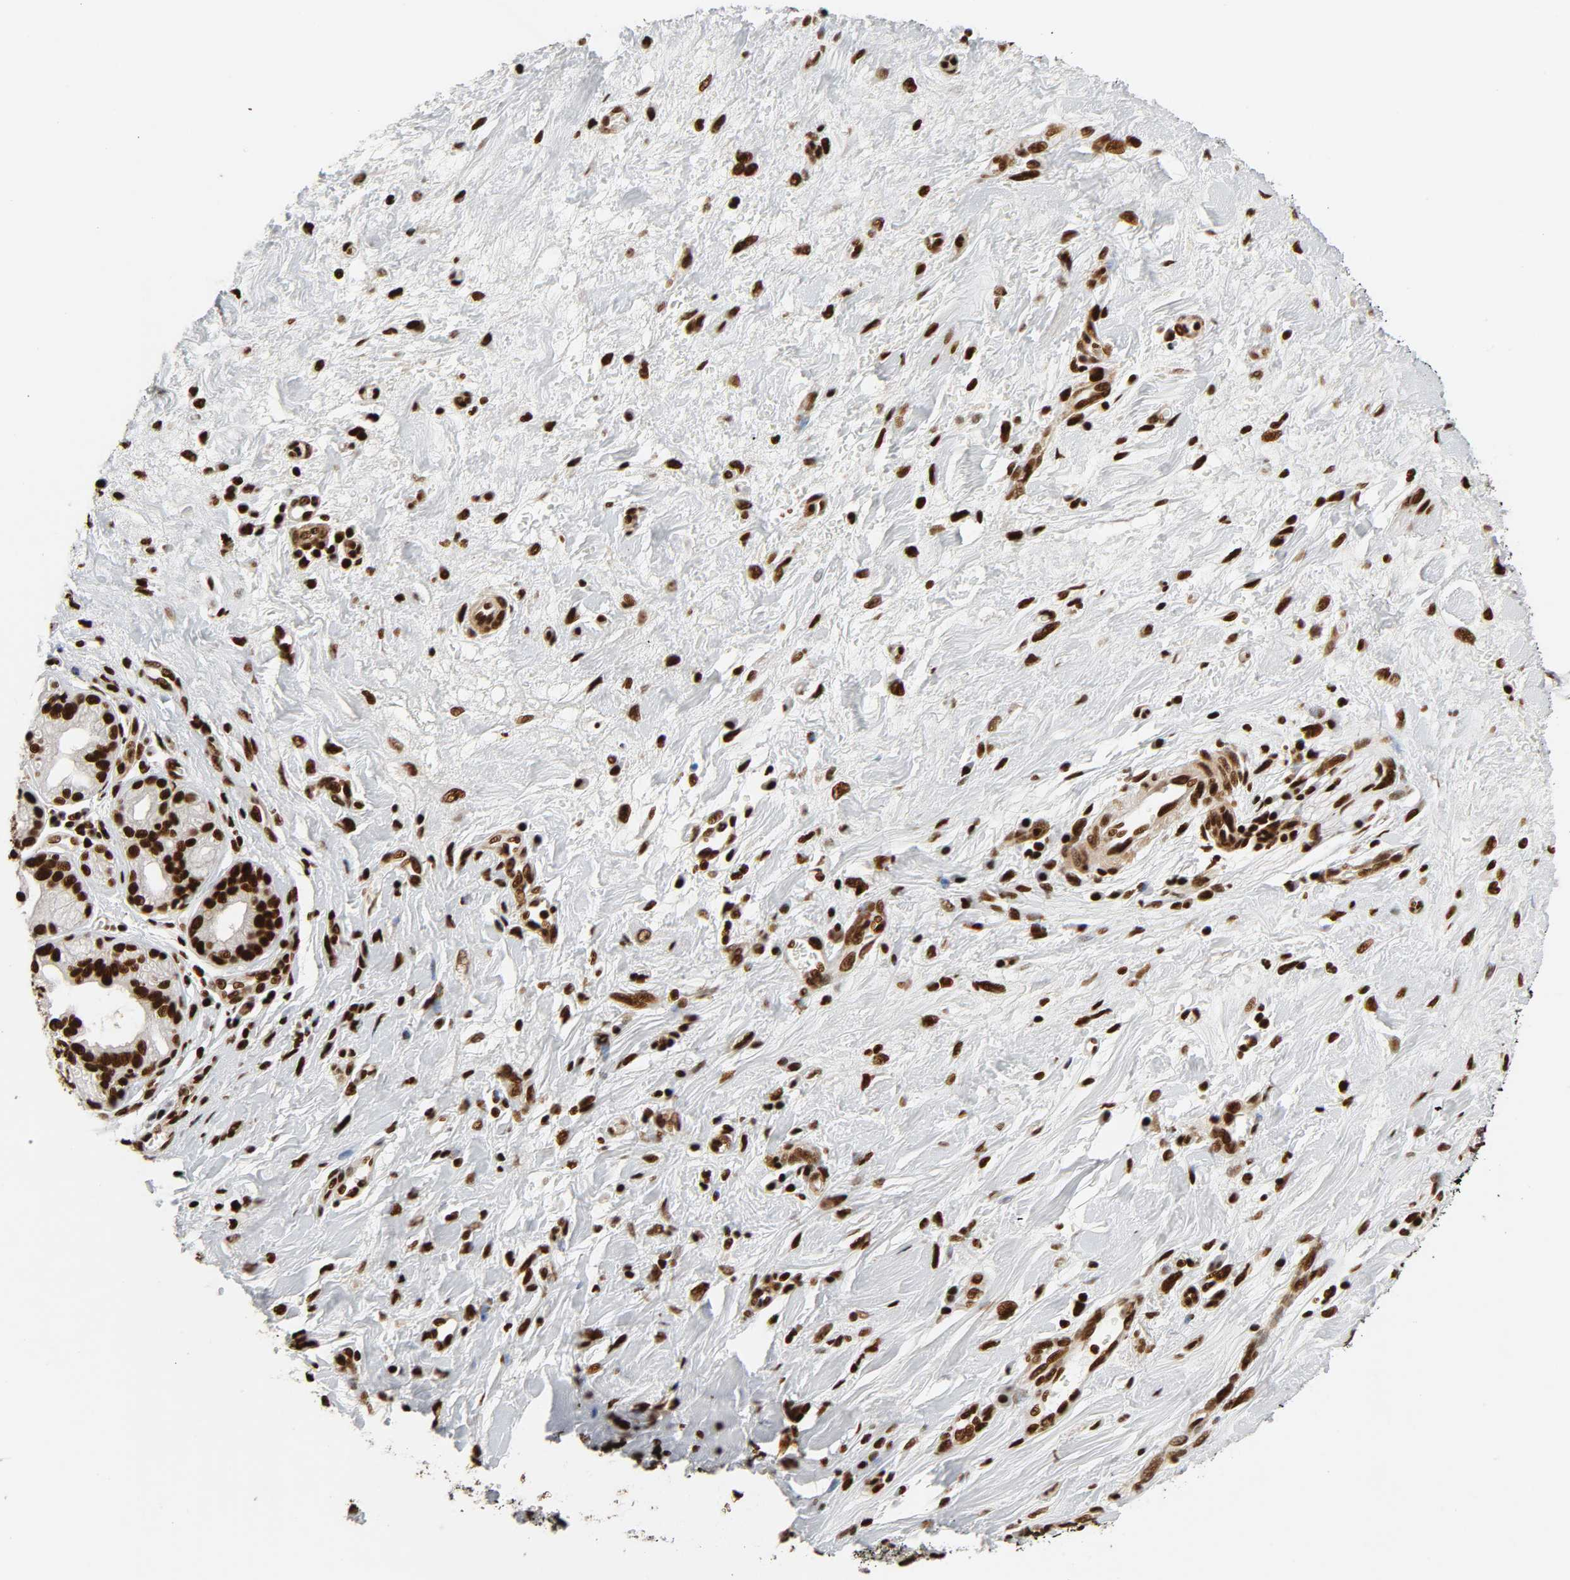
{"staining": {"intensity": "strong", "quantity": ">75%", "location": "nuclear"}, "tissue": "pancreatic cancer", "cell_type": "Tumor cells", "image_type": "cancer", "snomed": [{"axis": "morphology", "description": "Adenocarcinoma, NOS"}, {"axis": "topography", "description": "Pancreas"}], "caption": "Immunohistochemical staining of human pancreatic cancer (adenocarcinoma) demonstrates strong nuclear protein expression in approximately >75% of tumor cells.", "gene": "NFYB", "patient": {"sex": "female", "age": 73}}